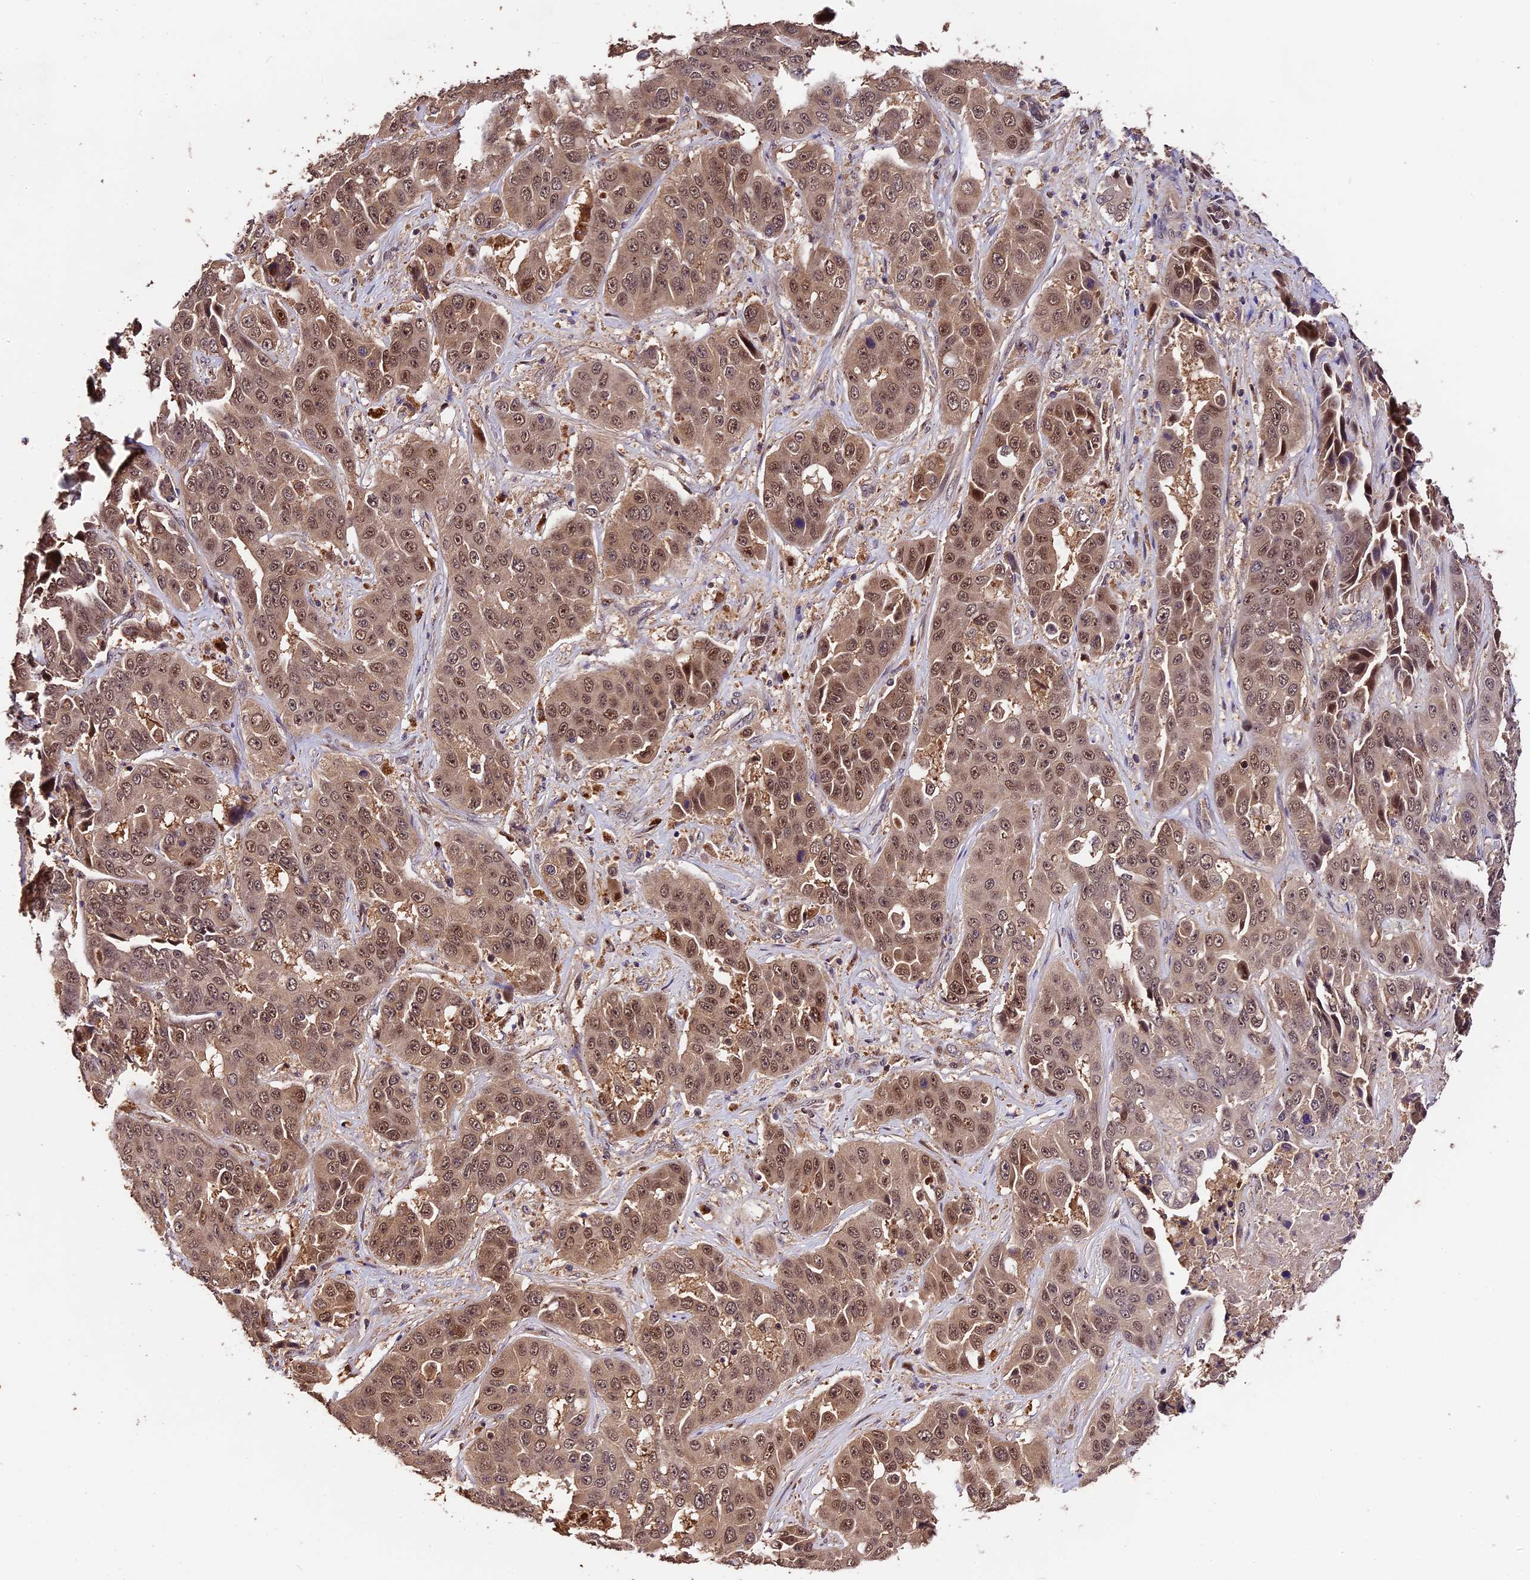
{"staining": {"intensity": "moderate", "quantity": ">75%", "location": "cytoplasmic/membranous,nuclear"}, "tissue": "liver cancer", "cell_type": "Tumor cells", "image_type": "cancer", "snomed": [{"axis": "morphology", "description": "Cholangiocarcinoma"}, {"axis": "topography", "description": "Liver"}], "caption": "This histopathology image demonstrates immunohistochemistry staining of liver cancer, with medium moderate cytoplasmic/membranous and nuclear positivity in about >75% of tumor cells.", "gene": "TRMT1", "patient": {"sex": "female", "age": 52}}